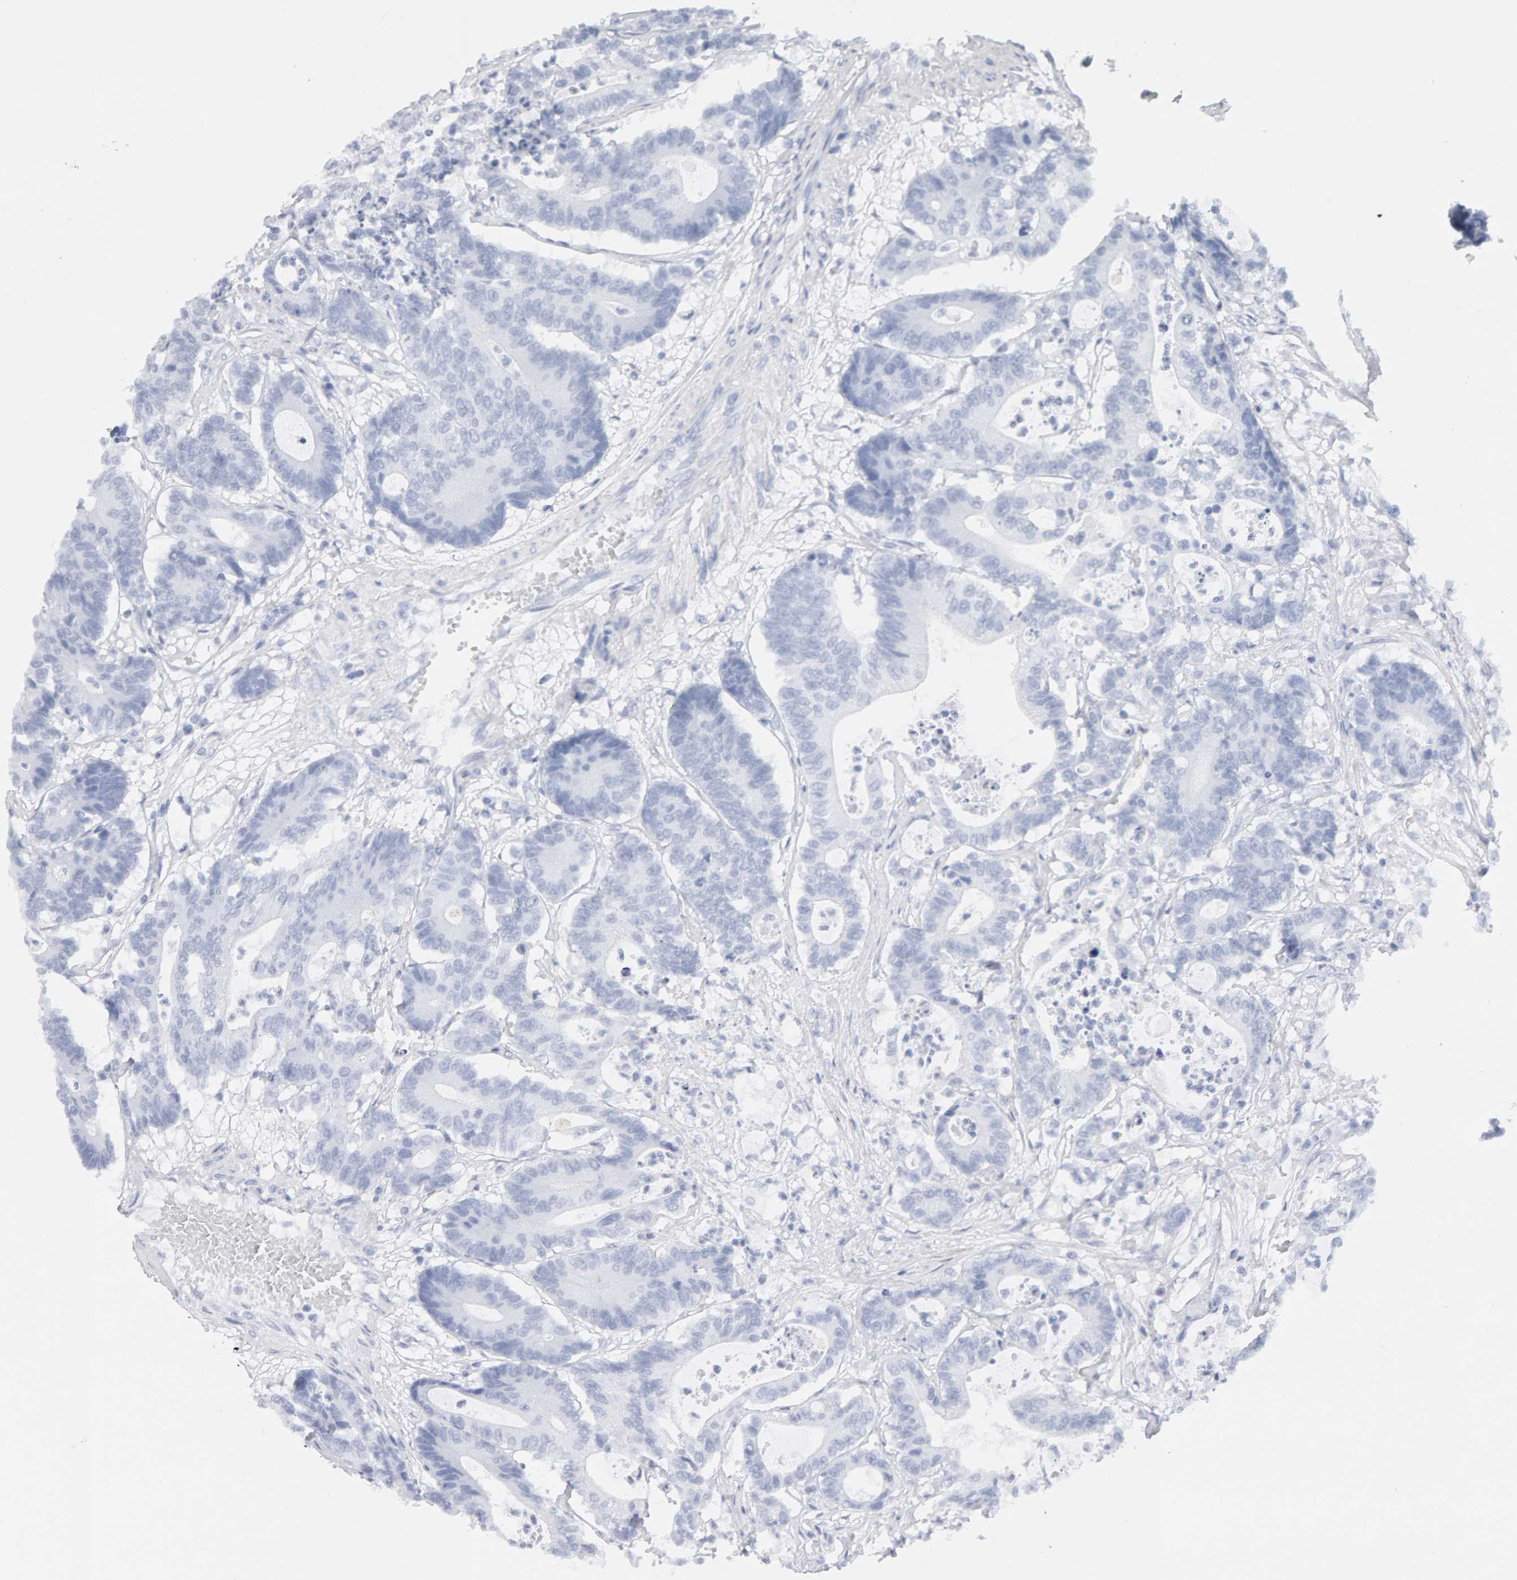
{"staining": {"intensity": "negative", "quantity": "none", "location": "none"}, "tissue": "colorectal cancer", "cell_type": "Tumor cells", "image_type": "cancer", "snomed": [{"axis": "morphology", "description": "Adenocarcinoma, NOS"}, {"axis": "topography", "description": "Colon"}], "caption": "A high-resolution image shows IHC staining of colorectal adenocarcinoma, which exhibits no significant expression in tumor cells.", "gene": "METRNL", "patient": {"sex": "female", "age": 84}}